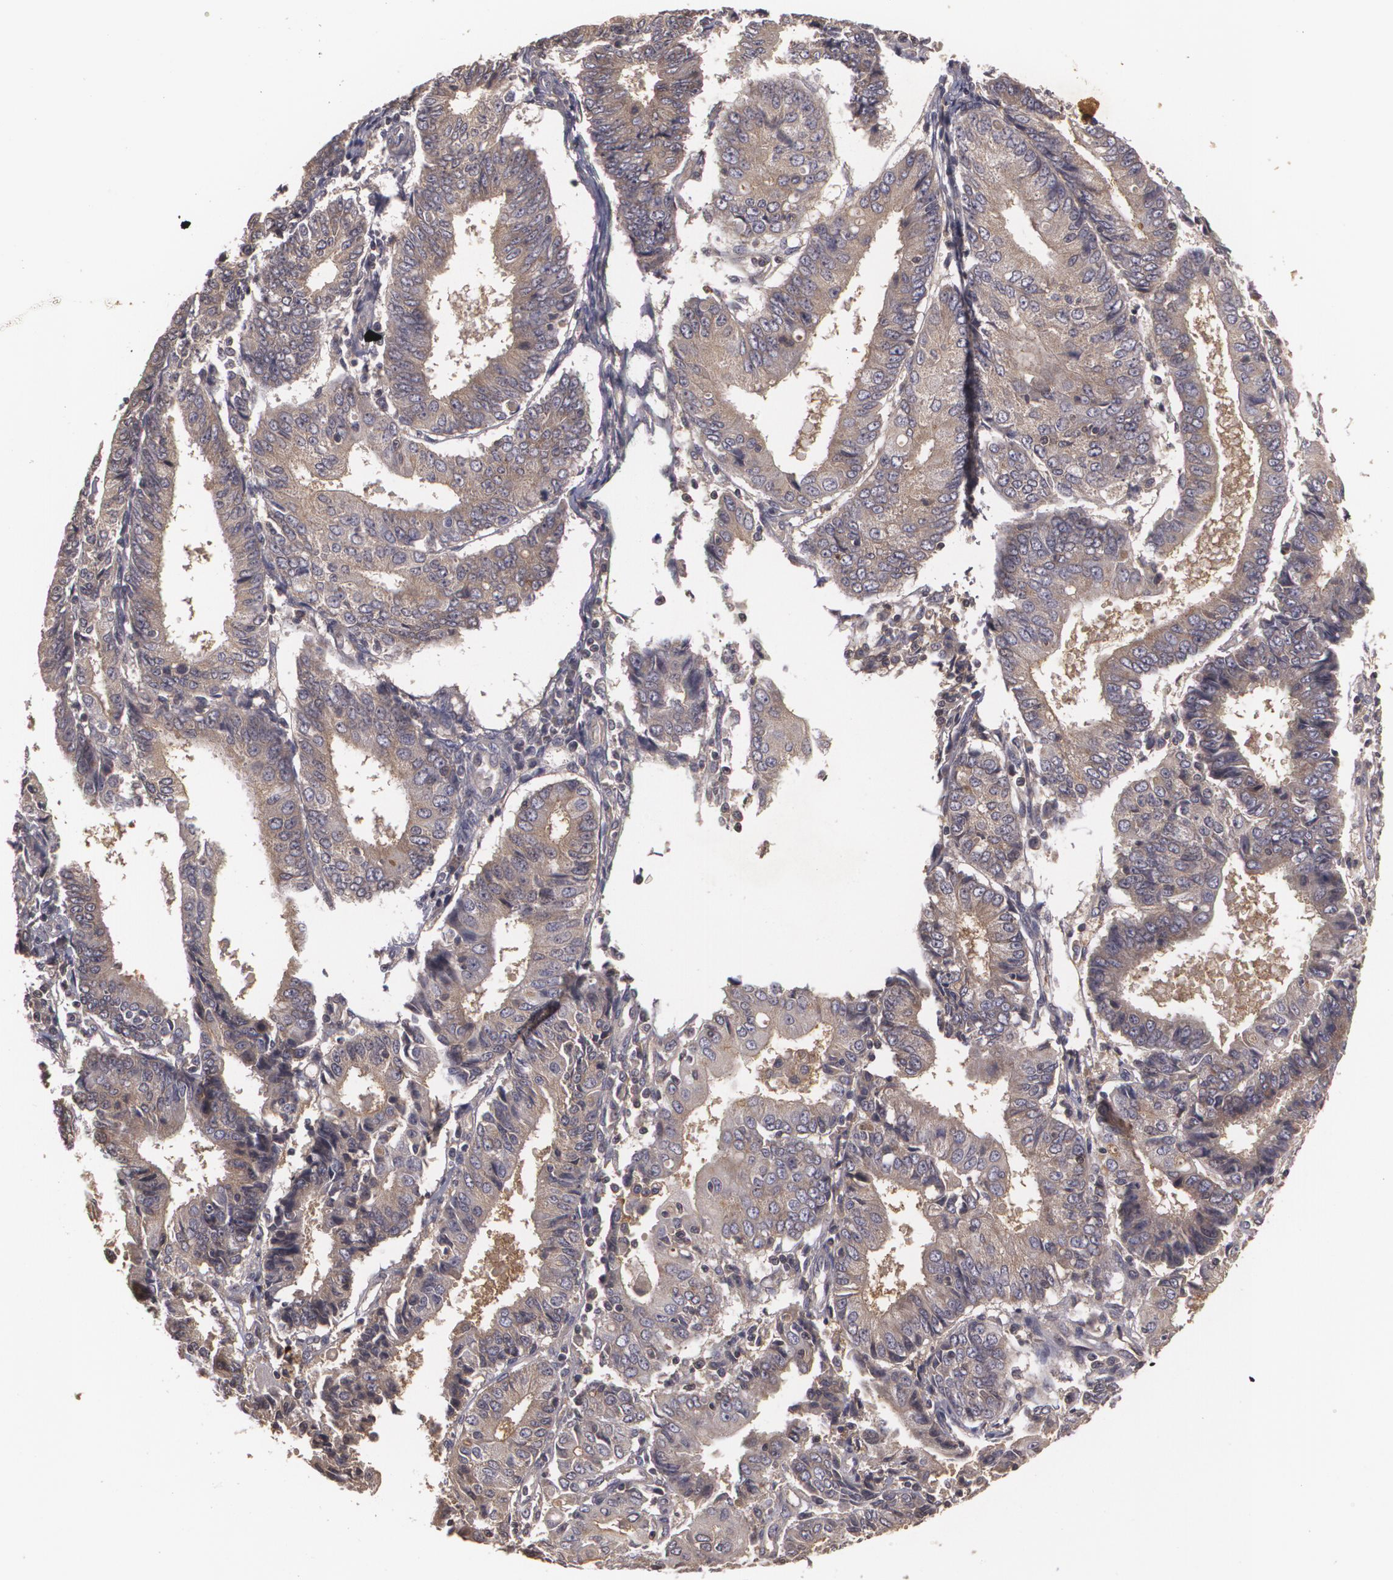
{"staining": {"intensity": "weak", "quantity": ">75%", "location": "cytoplasmic/membranous"}, "tissue": "endometrial cancer", "cell_type": "Tumor cells", "image_type": "cancer", "snomed": [{"axis": "morphology", "description": "Adenocarcinoma, NOS"}, {"axis": "topography", "description": "Endometrium"}], "caption": "This image shows endometrial cancer stained with IHC to label a protein in brown. The cytoplasmic/membranous of tumor cells show weak positivity for the protein. Nuclei are counter-stained blue.", "gene": "HRAS", "patient": {"sex": "female", "age": 75}}